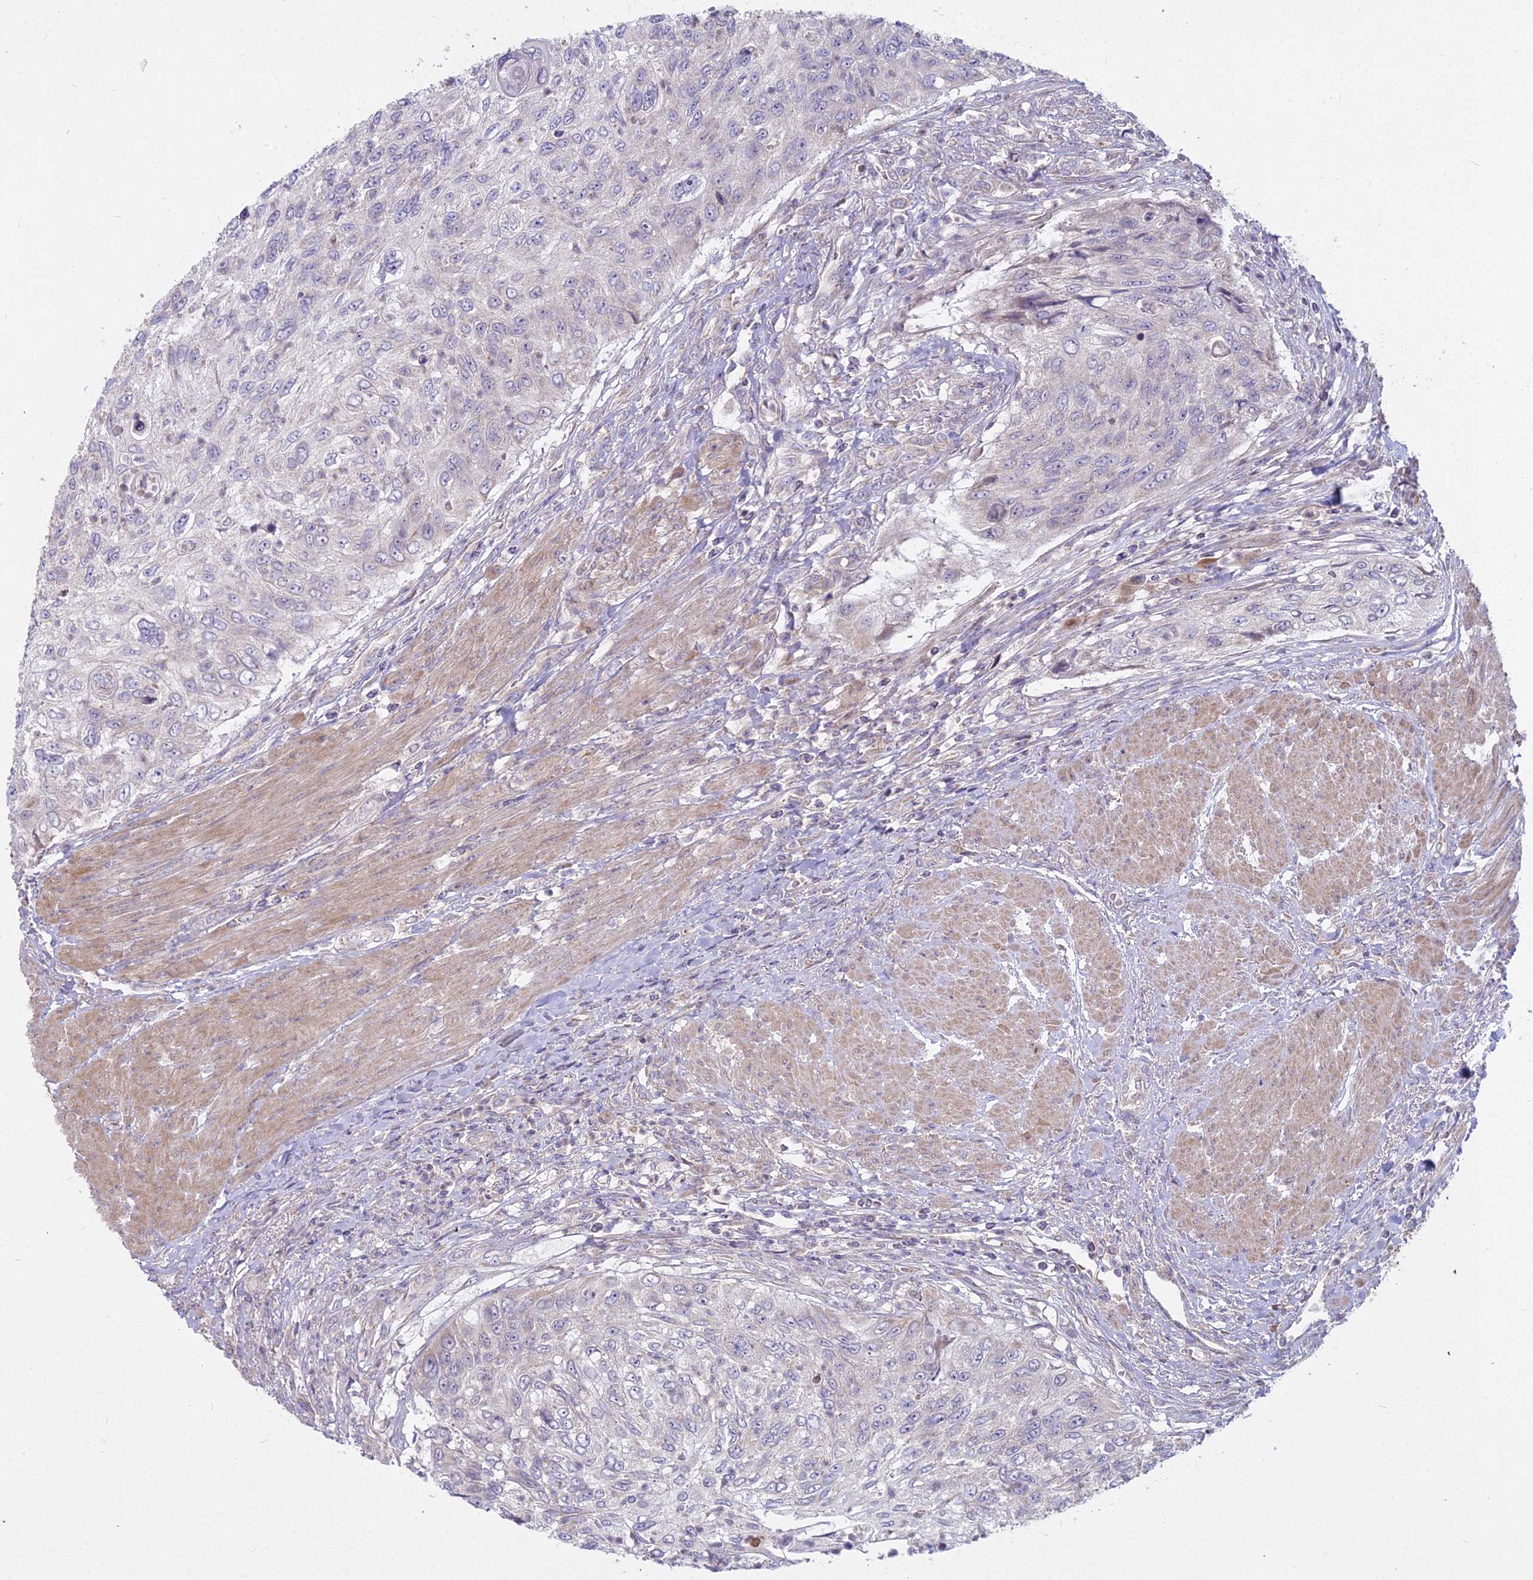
{"staining": {"intensity": "negative", "quantity": "none", "location": "none"}, "tissue": "urothelial cancer", "cell_type": "Tumor cells", "image_type": "cancer", "snomed": [{"axis": "morphology", "description": "Urothelial carcinoma, High grade"}, {"axis": "topography", "description": "Urinary bladder"}], "caption": "Tumor cells show no significant staining in high-grade urothelial carcinoma.", "gene": "MICU2", "patient": {"sex": "female", "age": 60}}